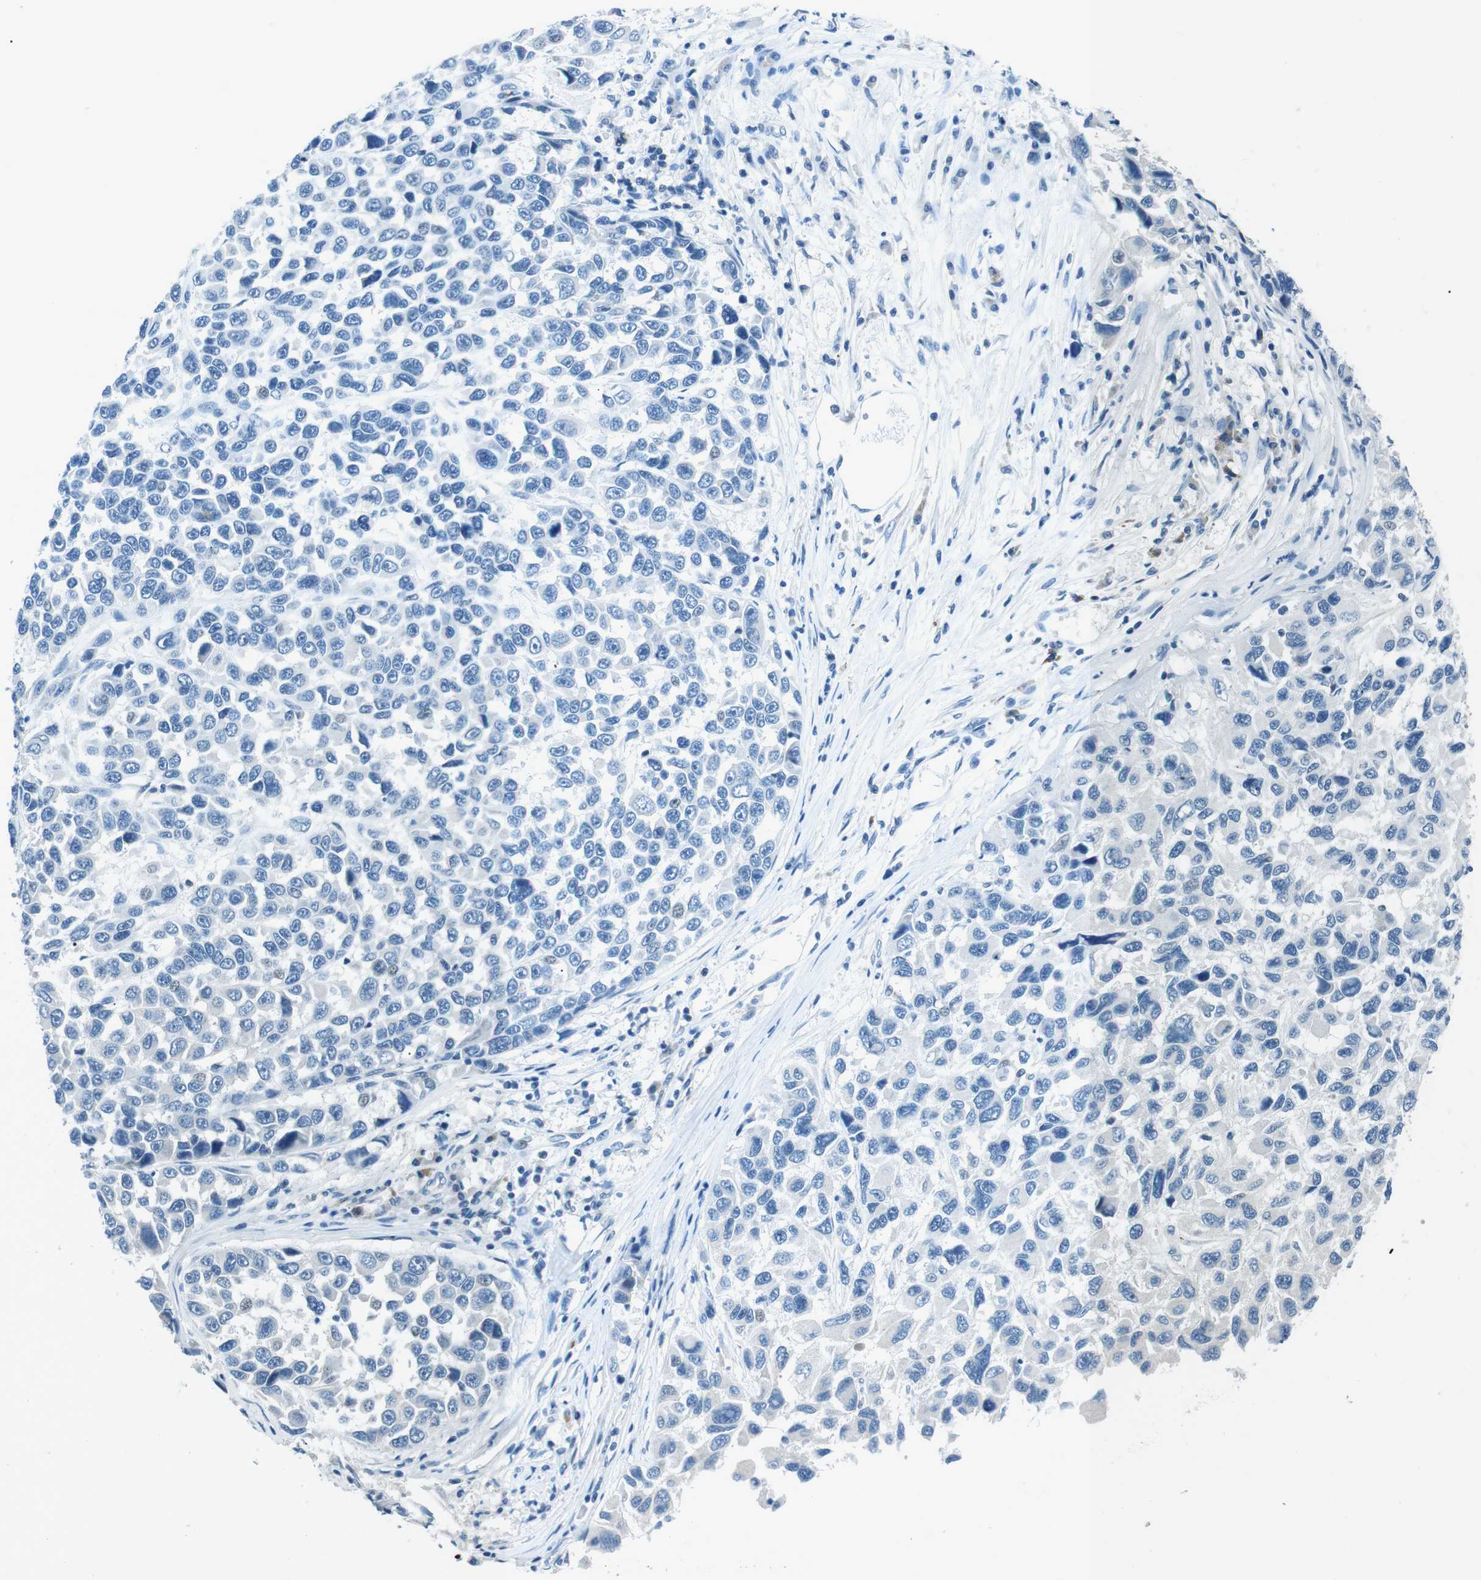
{"staining": {"intensity": "negative", "quantity": "none", "location": "none"}, "tissue": "melanoma", "cell_type": "Tumor cells", "image_type": "cancer", "snomed": [{"axis": "morphology", "description": "Malignant melanoma, NOS"}, {"axis": "topography", "description": "Skin"}], "caption": "Protein analysis of malignant melanoma exhibits no significant expression in tumor cells. (DAB immunohistochemistry (IHC) with hematoxylin counter stain).", "gene": "ST6GAL1", "patient": {"sex": "male", "age": 53}}